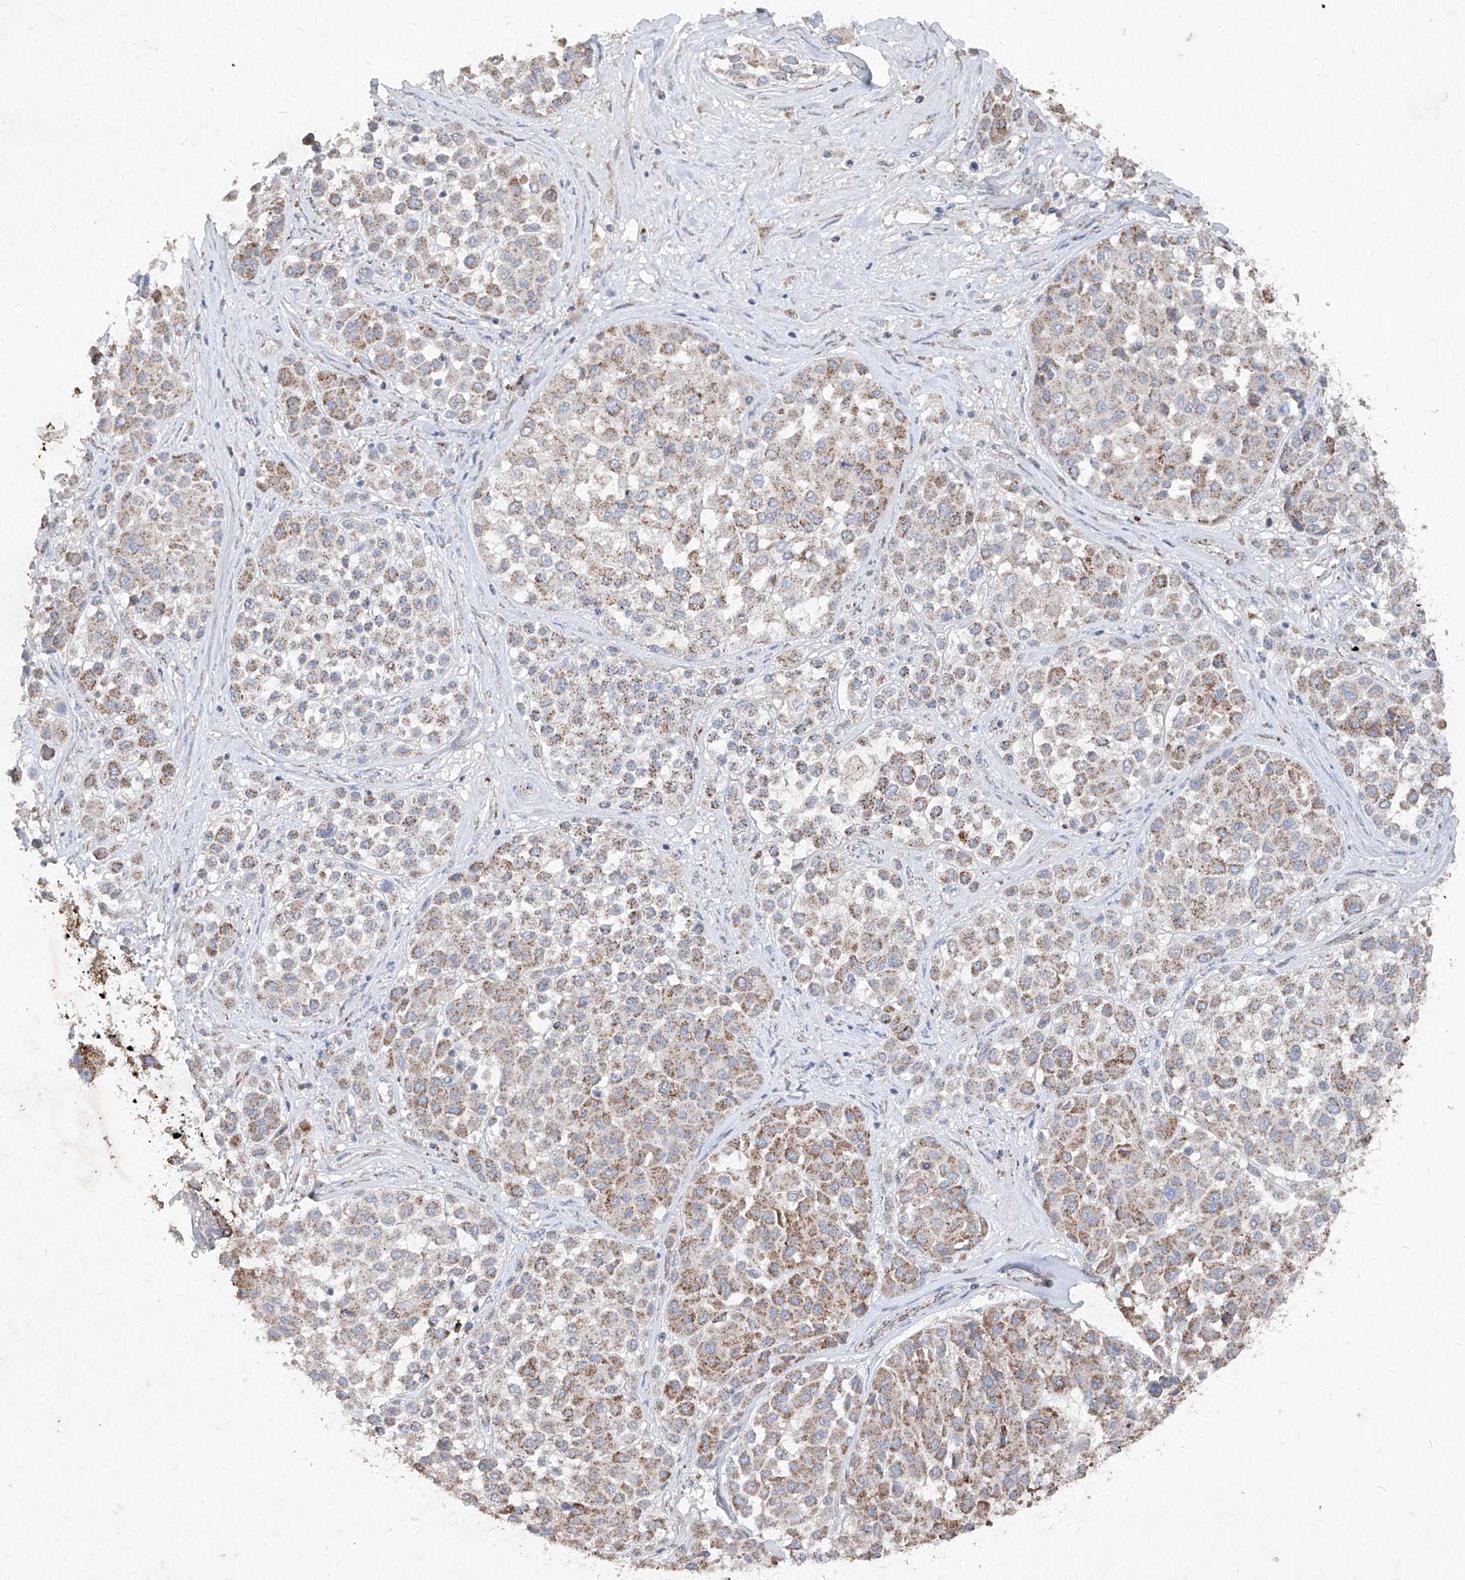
{"staining": {"intensity": "weak", "quantity": ">75%", "location": "cytoplasmic/membranous"}, "tissue": "melanoma", "cell_type": "Tumor cells", "image_type": "cancer", "snomed": [{"axis": "morphology", "description": "Malignant melanoma, Metastatic site"}, {"axis": "topography", "description": "Soft tissue"}], "caption": "Weak cytoplasmic/membranous staining is identified in approximately >75% of tumor cells in malignant melanoma (metastatic site).", "gene": "ABCD3", "patient": {"sex": "male", "age": 41}}